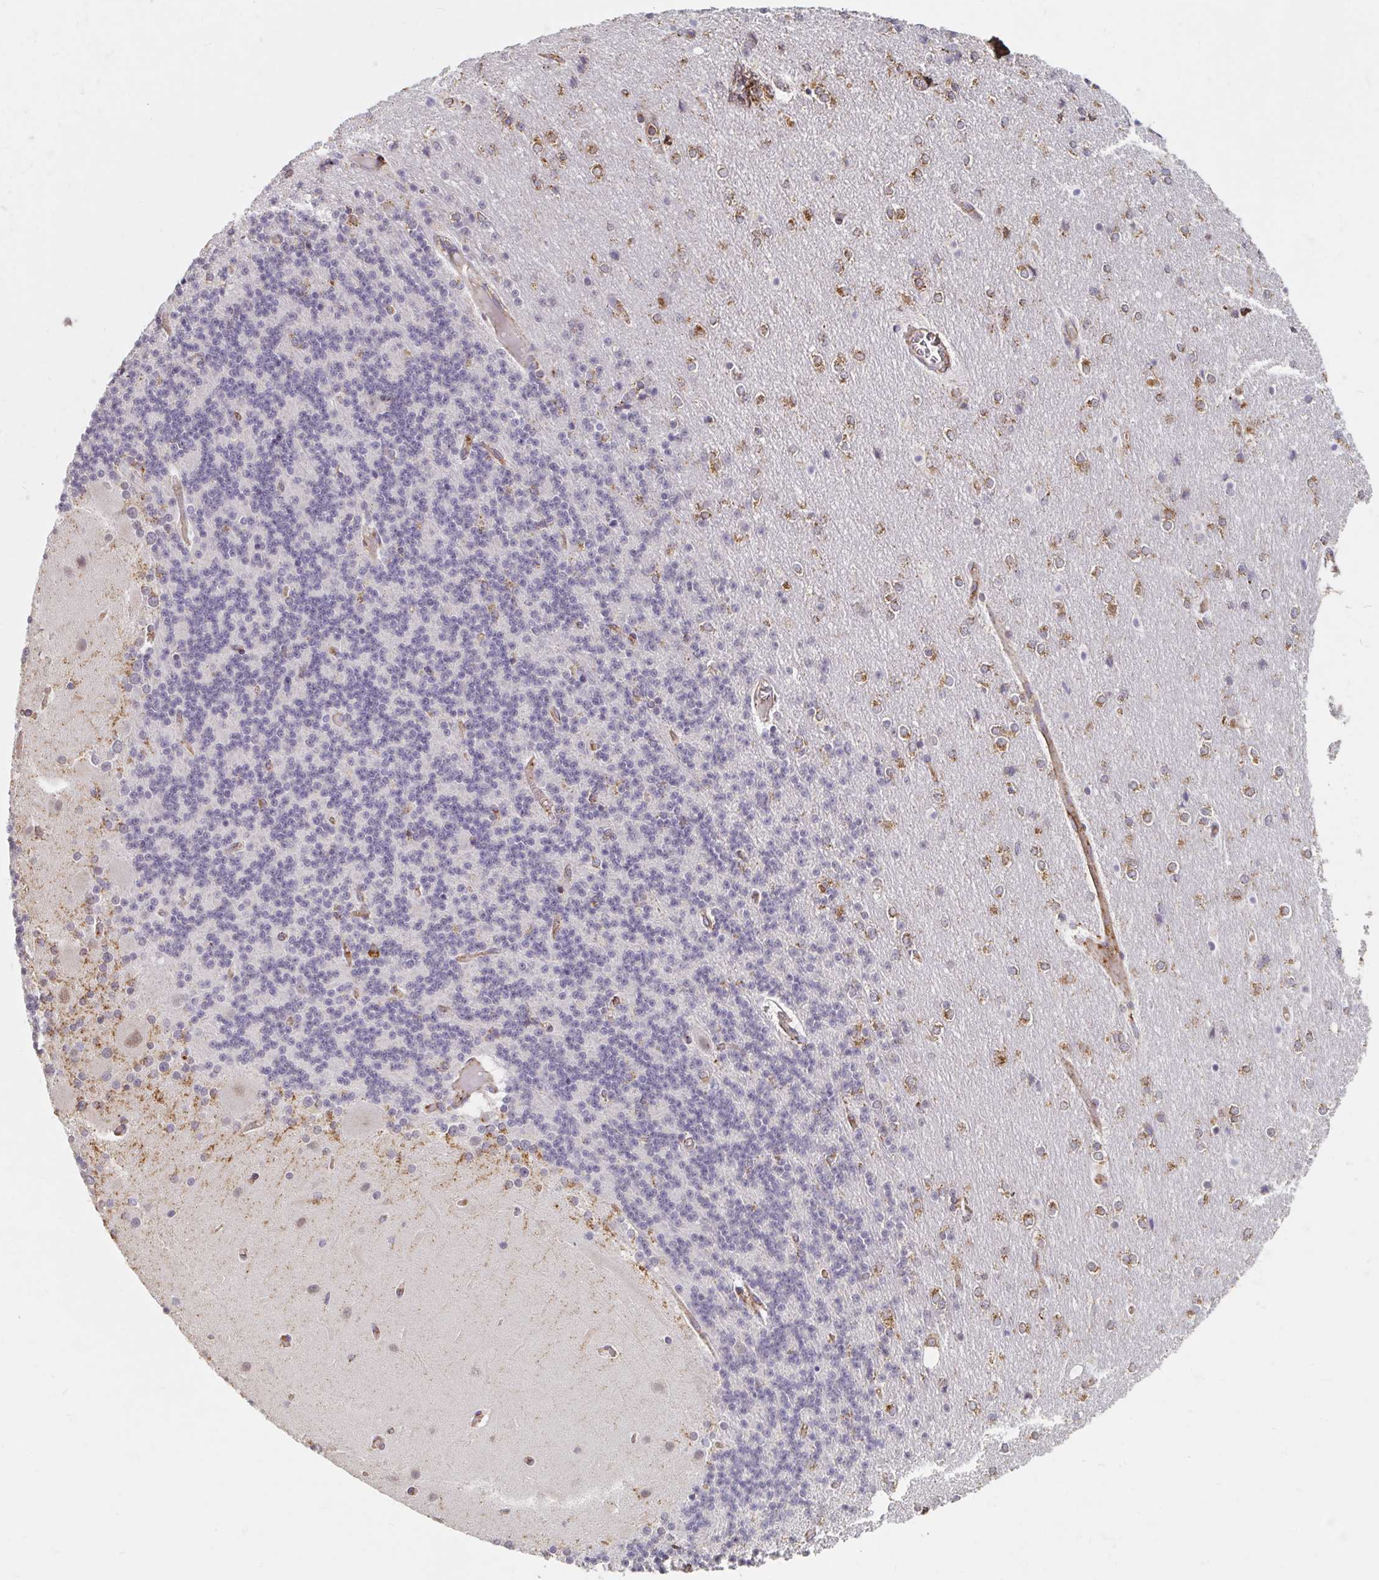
{"staining": {"intensity": "negative", "quantity": "none", "location": "none"}, "tissue": "cerebellum", "cell_type": "Cells in granular layer", "image_type": "normal", "snomed": [{"axis": "morphology", "description": "Normal tissue, NOS"}, {"axis": "topography", "description": "Cerebellum"}], "caption": "Micrograph shows no significant protein positivity in cells in granular layer of normal cerebellum.", "gene": "MAVS", "patient": {"sex": "female", "age": 54}}